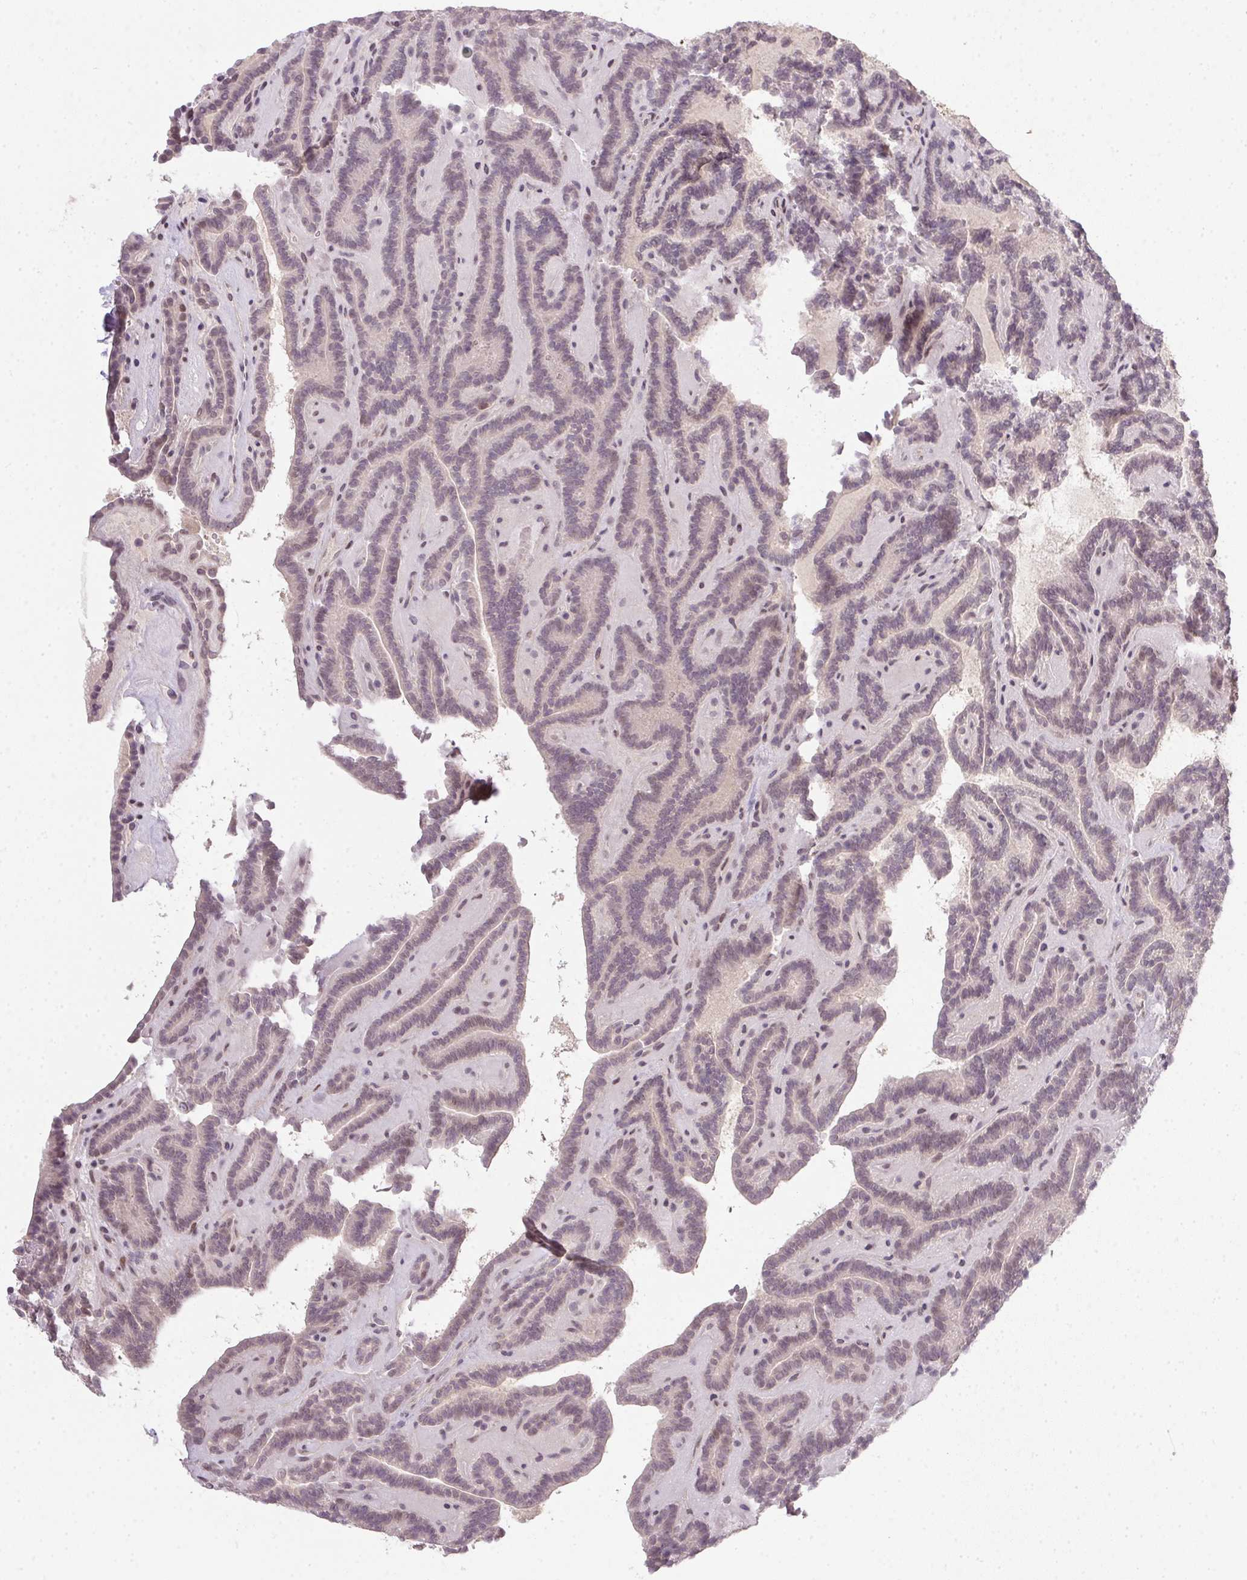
{"staining": {"intensity": "negative", "quantity": "none", "location": "none"}, "tissue": "thyroid cancer", "cell_type": "Tumor cells", "image_type": "cancer", "snomed": [{"axis": "morphology", "description": "Papillary adenocarcinoma, NOS"}, {"axis": "topography", "description": "Thyroid gland"}], "caption": "This is an IHC histopathology image of human thyroid cancer (papillary adenocarcinoma). There is no expression in tumor cells.", "gene": "PPP4R4", "patient": {"sex": "female", "age": 21}}